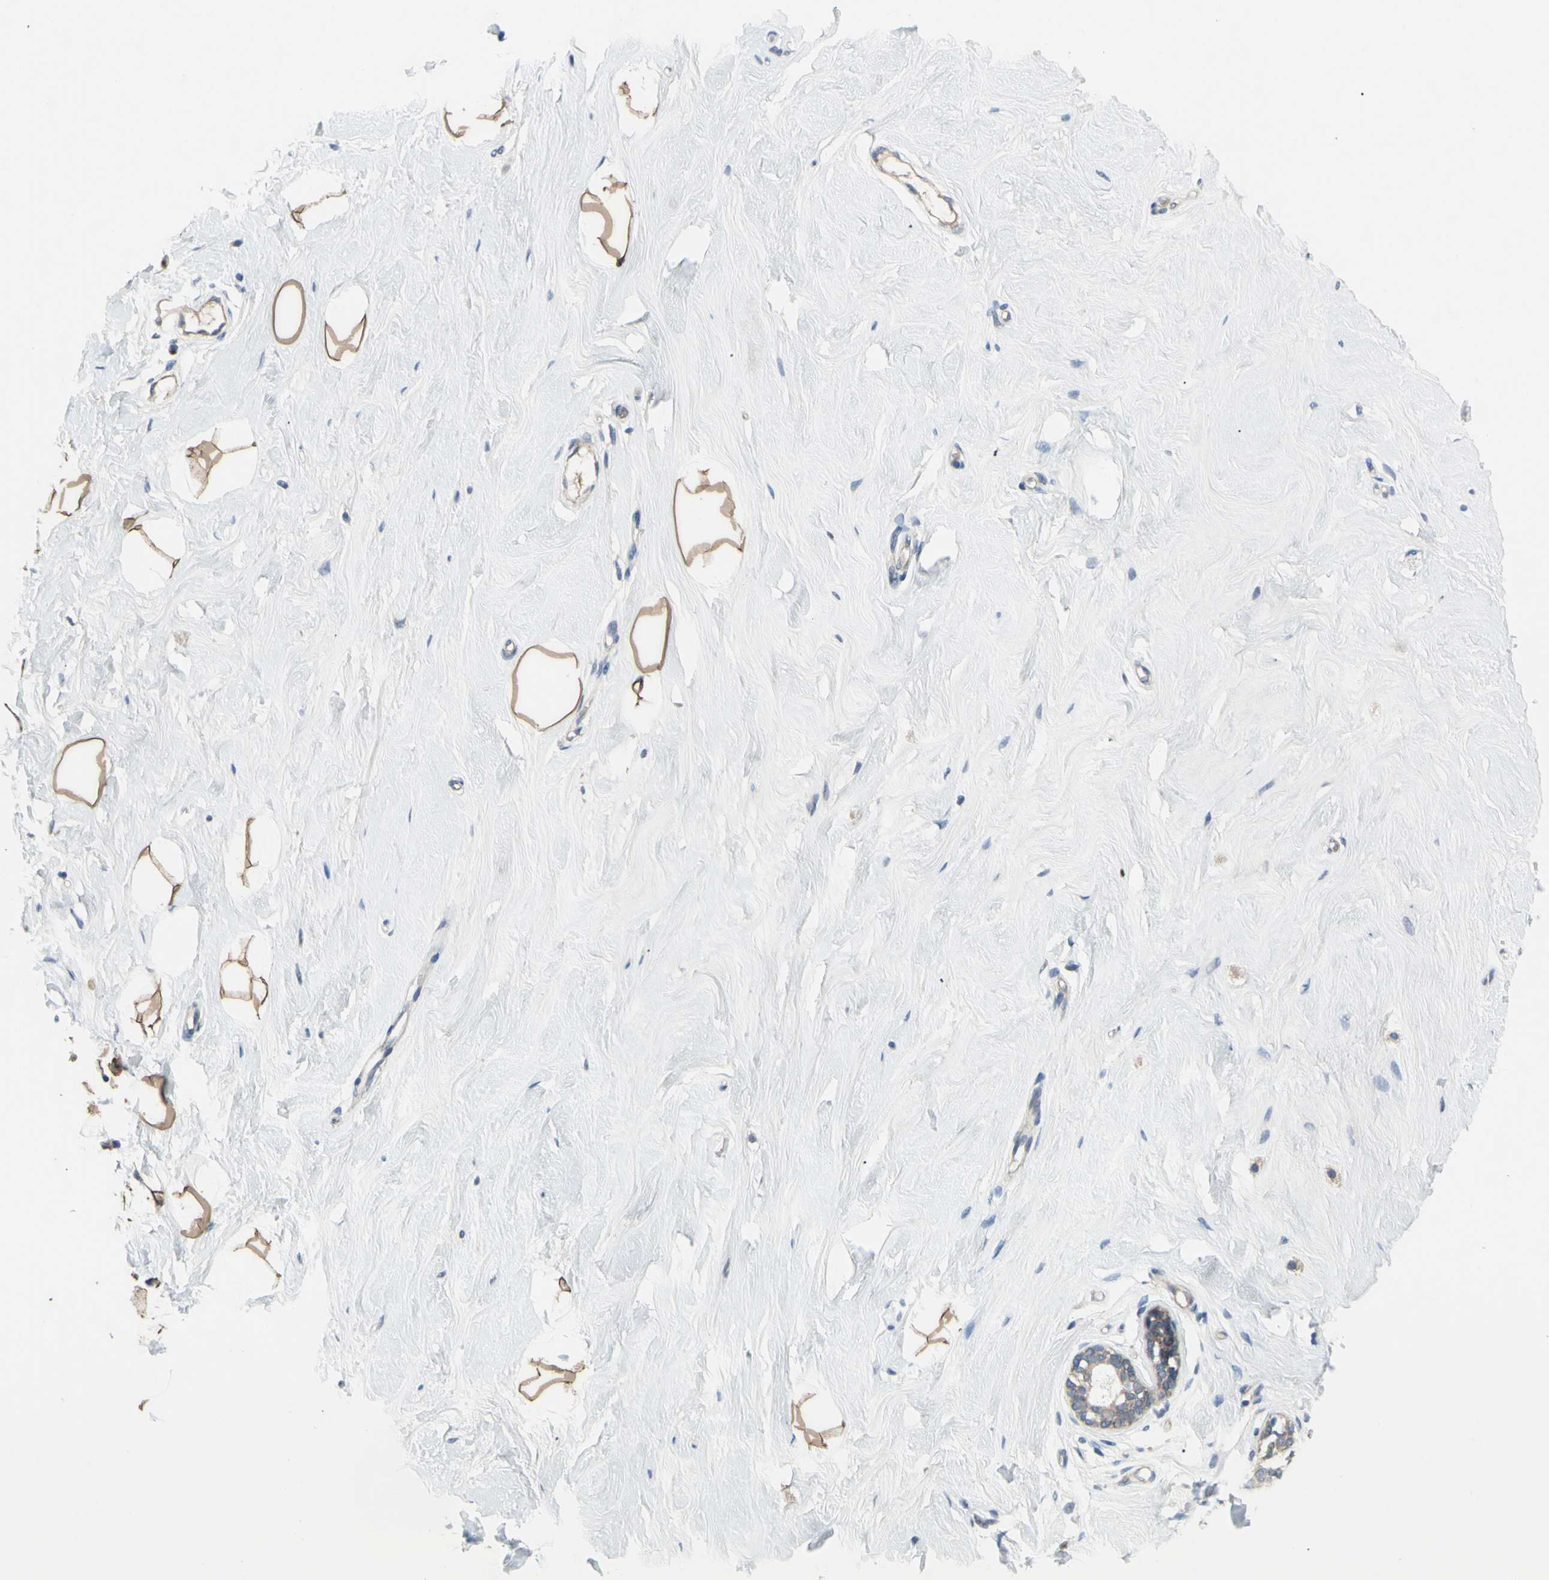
{"staining": {"intensity": "moderate", "quantity": ">75%", "location": "cytoplasmic/membranous"}, "tissue": "breast", "cell_type": "Adipocytes", "image_type": "normal", "snomed": [{"axis": "morphology", "description": "Normal tissue, NOS"}, {"axis": "topography", "description": "Breast"}], "caption": "Protein analysis of benign breast displays moderate cytoplasmic/membranous positivity in about >75% of adipocytes. (DAB (3,3'-diaminobenzidine) IHC with brightfield microscopy, high magnification).", "gene": "GRAMD2B", "patient": {"sex": "female", "age": 23}}